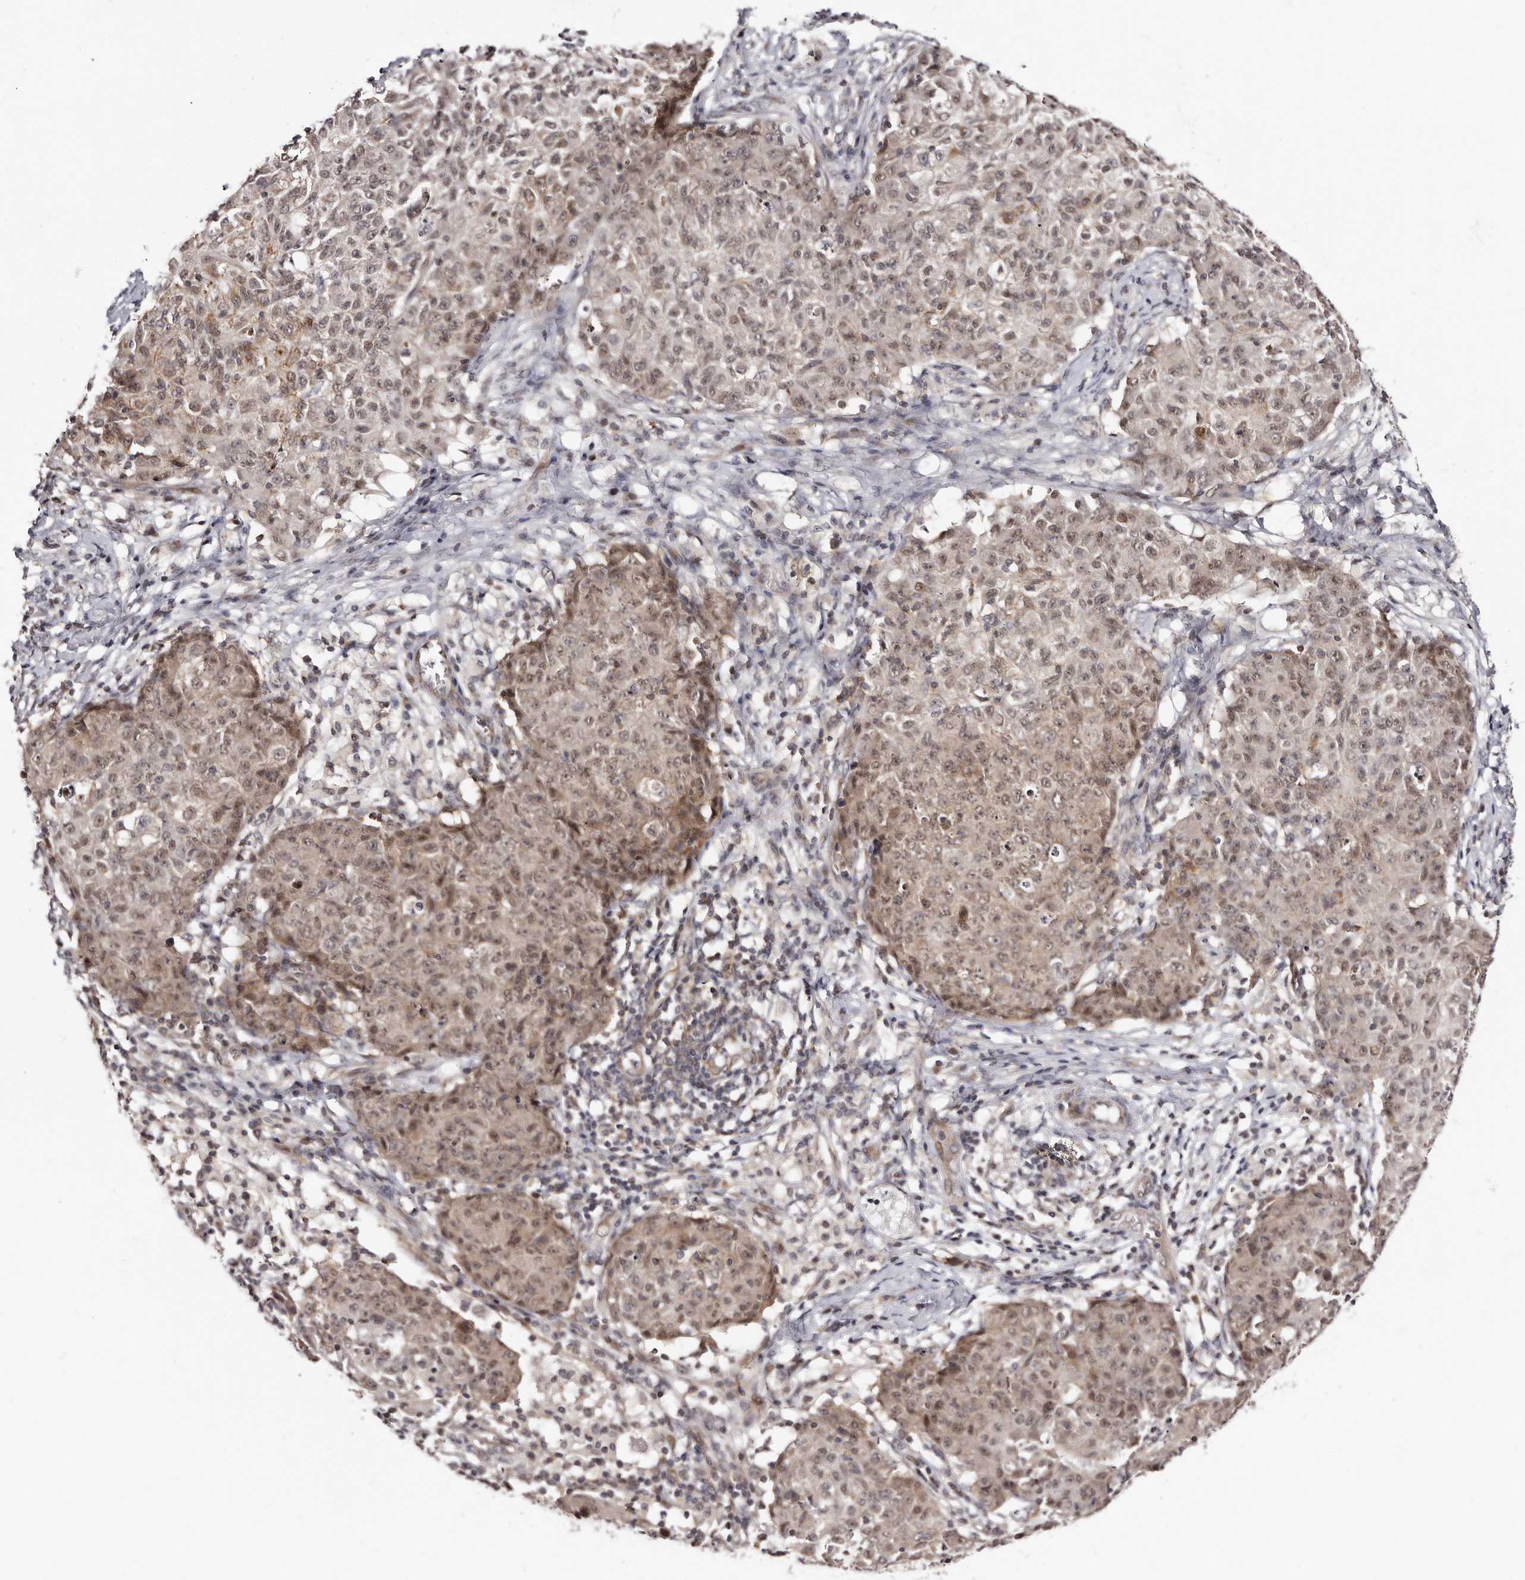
{"staining": {"intensity": "weak", "quantity": ">75%", "location": "cytoplasmic/membranous,nuclear"}, "tissue": "ovarian cancer", "cell_type": "Tumor cells", "image_type": "cancer", "snomed": [{"axis": "morphology", "description": "Carcinoma, endometroid"}, {"axis": "topography", "description": "Ovary"}], "caption": "Immunohistochemical staining of ovarian endometroid carcinoma displays low levels of weak cytoplasmic/membranous and nuclear protein positivity in approximately >75% of tumor cells.", "gene": "PHF20L1", "patient": {"sex": "female", "age": 42}}